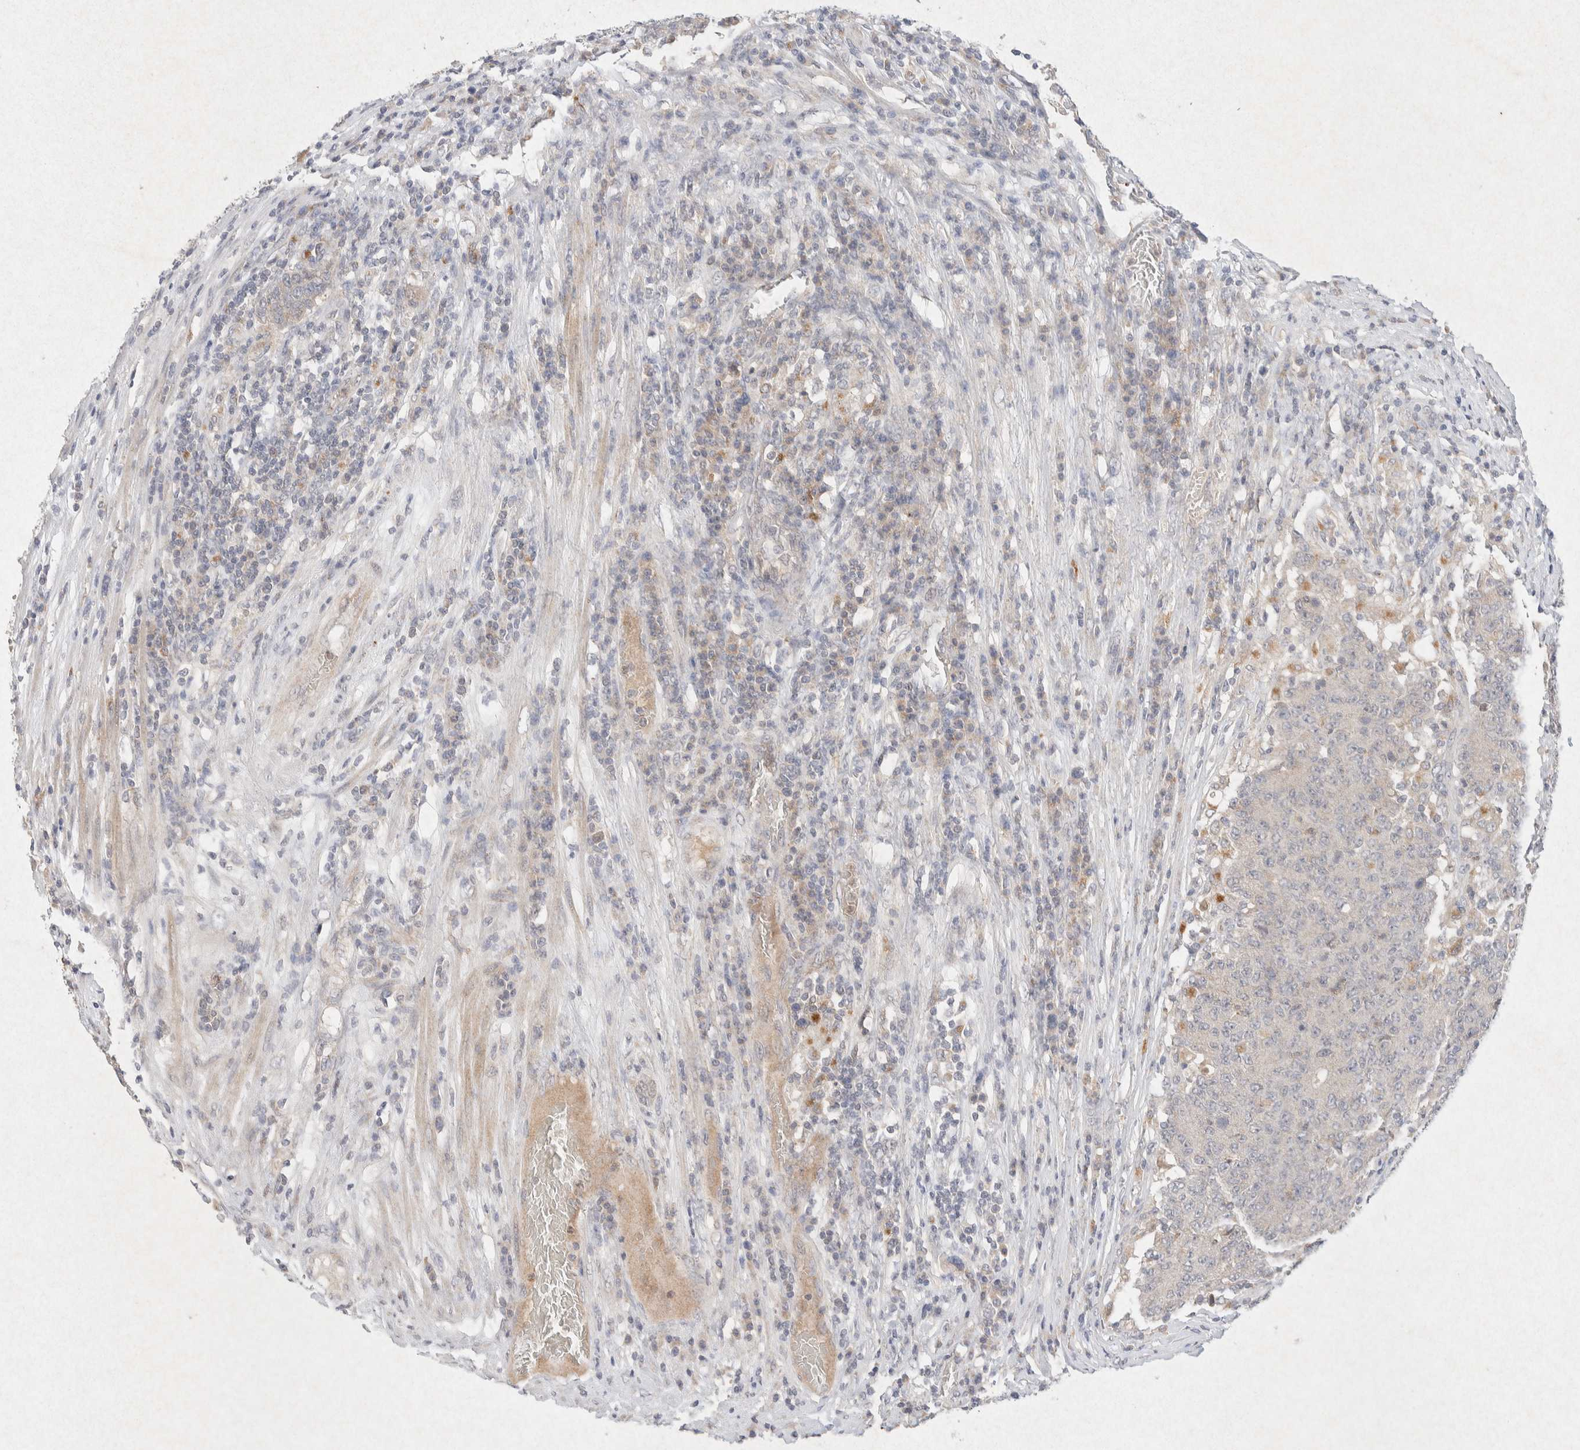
{"staining": {"intensity": "negative", "quantity": "none", "location": "none"}, "tissue": "colorectal cancer", "cell_type": "Tumor cells", "image_type": "cancer", "snomed": [{"axis": "morphology", "description": "Normal tissue, NOS"}, {"axis": "morphology", "description": "Adenocarcinoma, NOS"}, {"axis": "topography", "description": "Colon"}], "caption": "Adenocarcinoma (colorectal) was stained to show a protein in brown. There is no significant expression in tumor cells. (DAB (3,3'-diaminobenzidine) immunohistochemistry (IHC) with hematoxylin counter stain).", "gene": "GNAI1", "patient": {"sex": "female", "age": 75}}